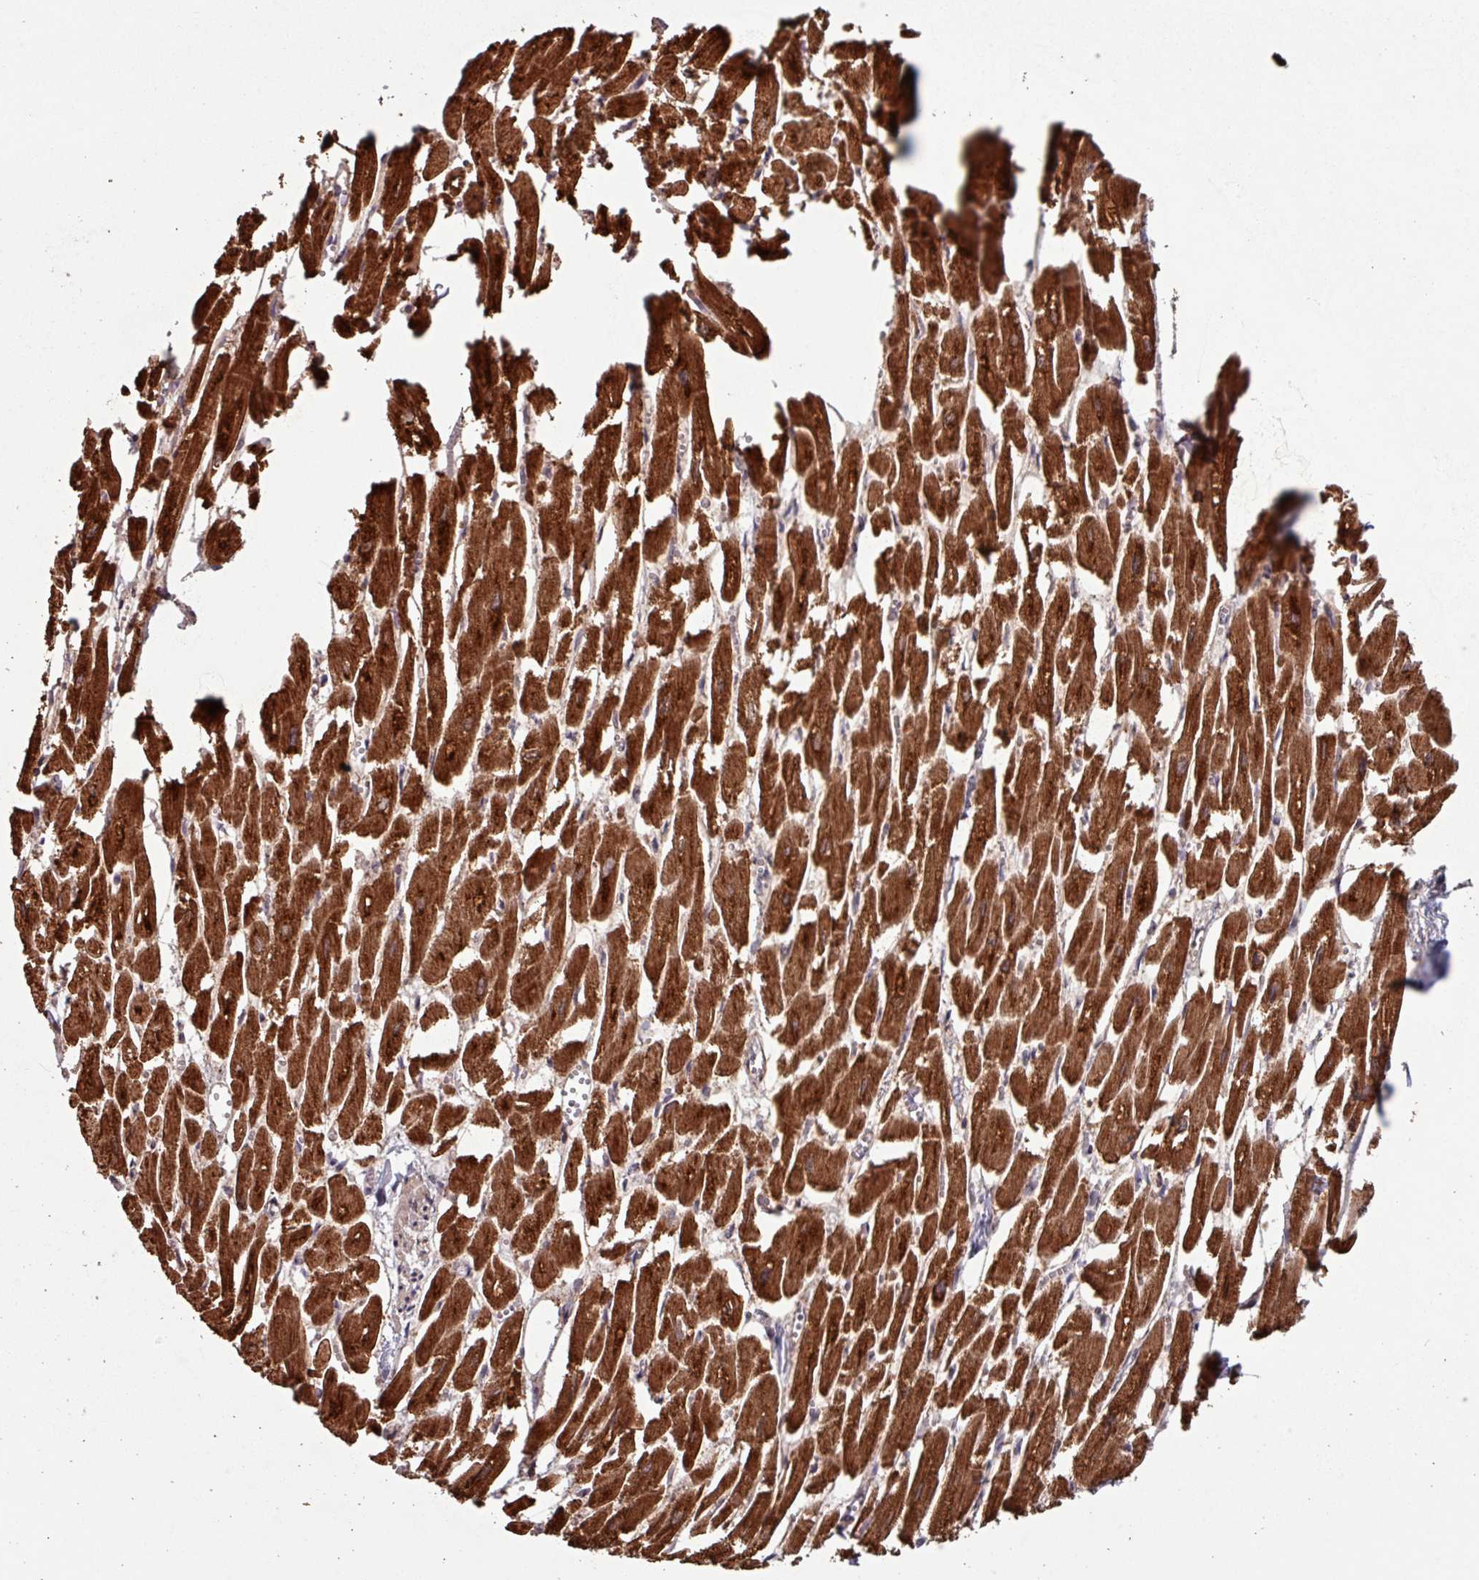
{"staining": {"intensity": "strong", "quantity": ">75%", "location": "cytoplasmic/membranous"}, "tissue": "heart muscle", "cell_type": "Cardiomyocytes", "image_type": "normal", "snomed": [{"axis": "morphology", "description": "Normal tissue, NOS"}, {"axis": "topography", "description": "Heart"}], "caption": "Protein staining shows strong cytoplasmic/membranous positivity in approximately >75% of cardiomyocytes in benign heart muscle. (DAB IHC, brown staining for protein, blue staining for nuclei).", "gene": "COX7C", "patient": {"sex": "male", "age": 54}}